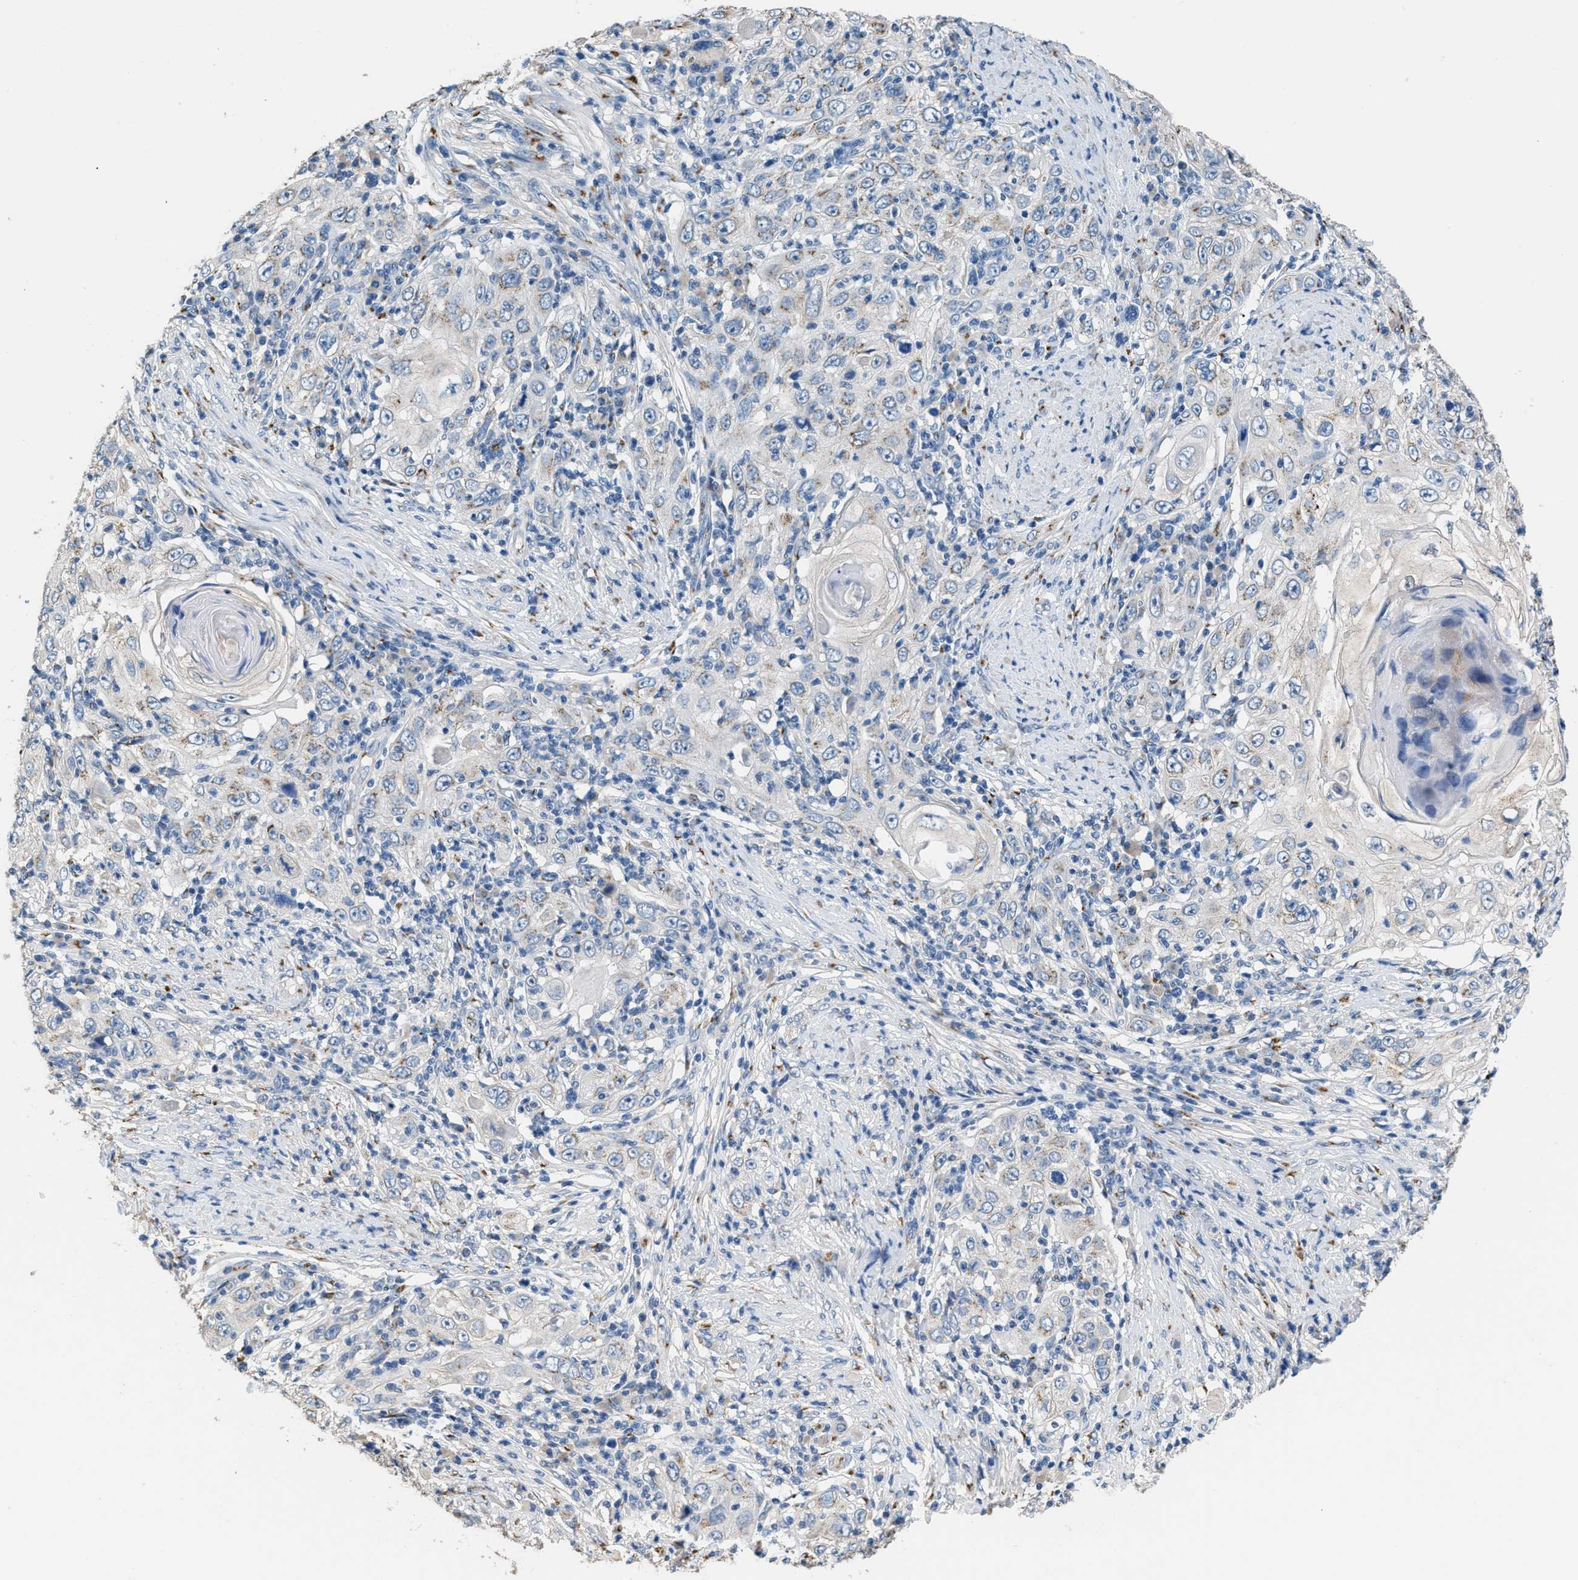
{"staining": {"intensity": "negative", "quantity": "none", "location": "none"}, "tissue": "skin cancer", "cell_type": "Tumor cells", "image_type": "cancer", "snomed": [{"axis": "morphology", "description": "Squamous cell carcinoma, NOS"}, {"axis": "topography", "description": "Skin"}], "caption": "Skin cancer stained for a protein using IHC demonstrates no staining tumor cells.", "gene": "GOLM1", "patient": {"sex": "female", "age": 88}}